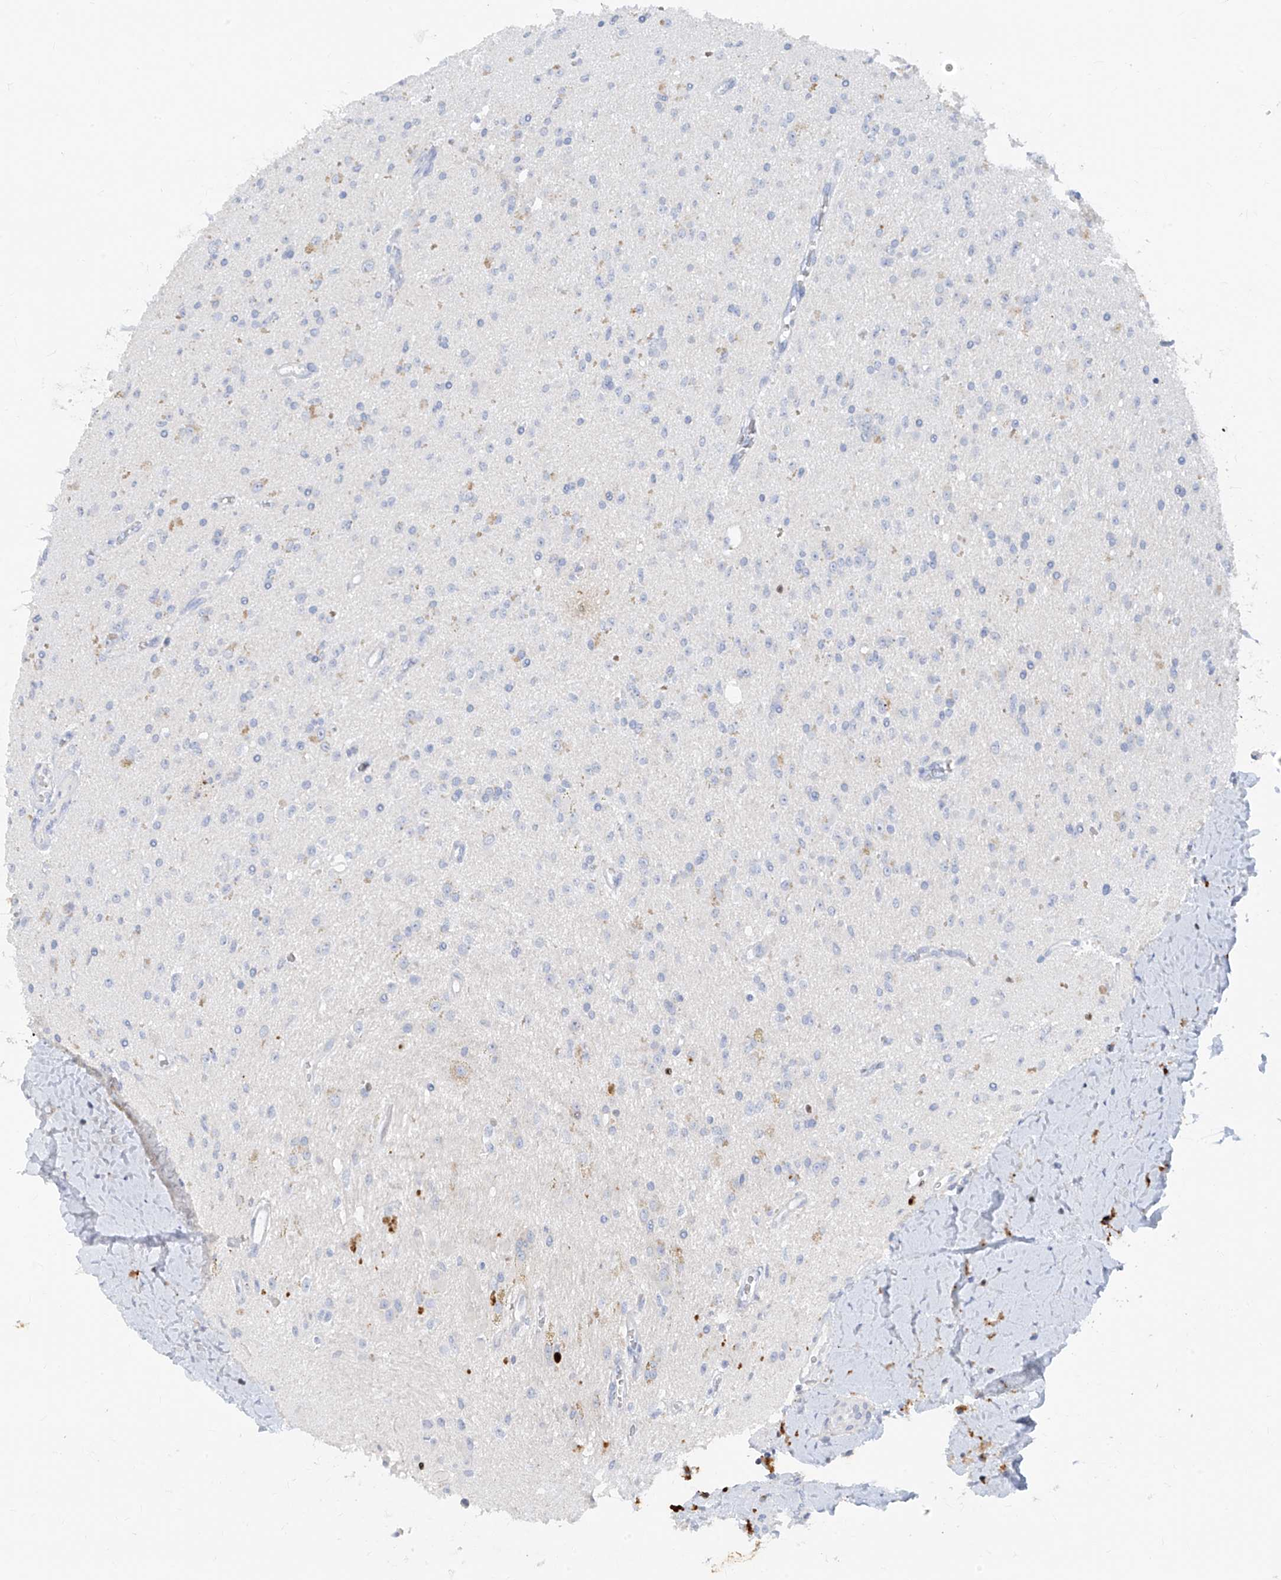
{"staining": {"intensity": "negative", "quantity": "none", "location": "none"}, "tissue": "glioma", "cell_type": "Tumor cells", "image_type": "cancer", "snomed": [{"axis": "morphology", "description": "Glioma, malignant, High grade"}, {"axis": "topography", "description": "Brain"}], "caption": "There is no significant positivity in tumor cells of glioma.", "gene": "TBX21", "patient": {"sex": "male", "age": 34}}